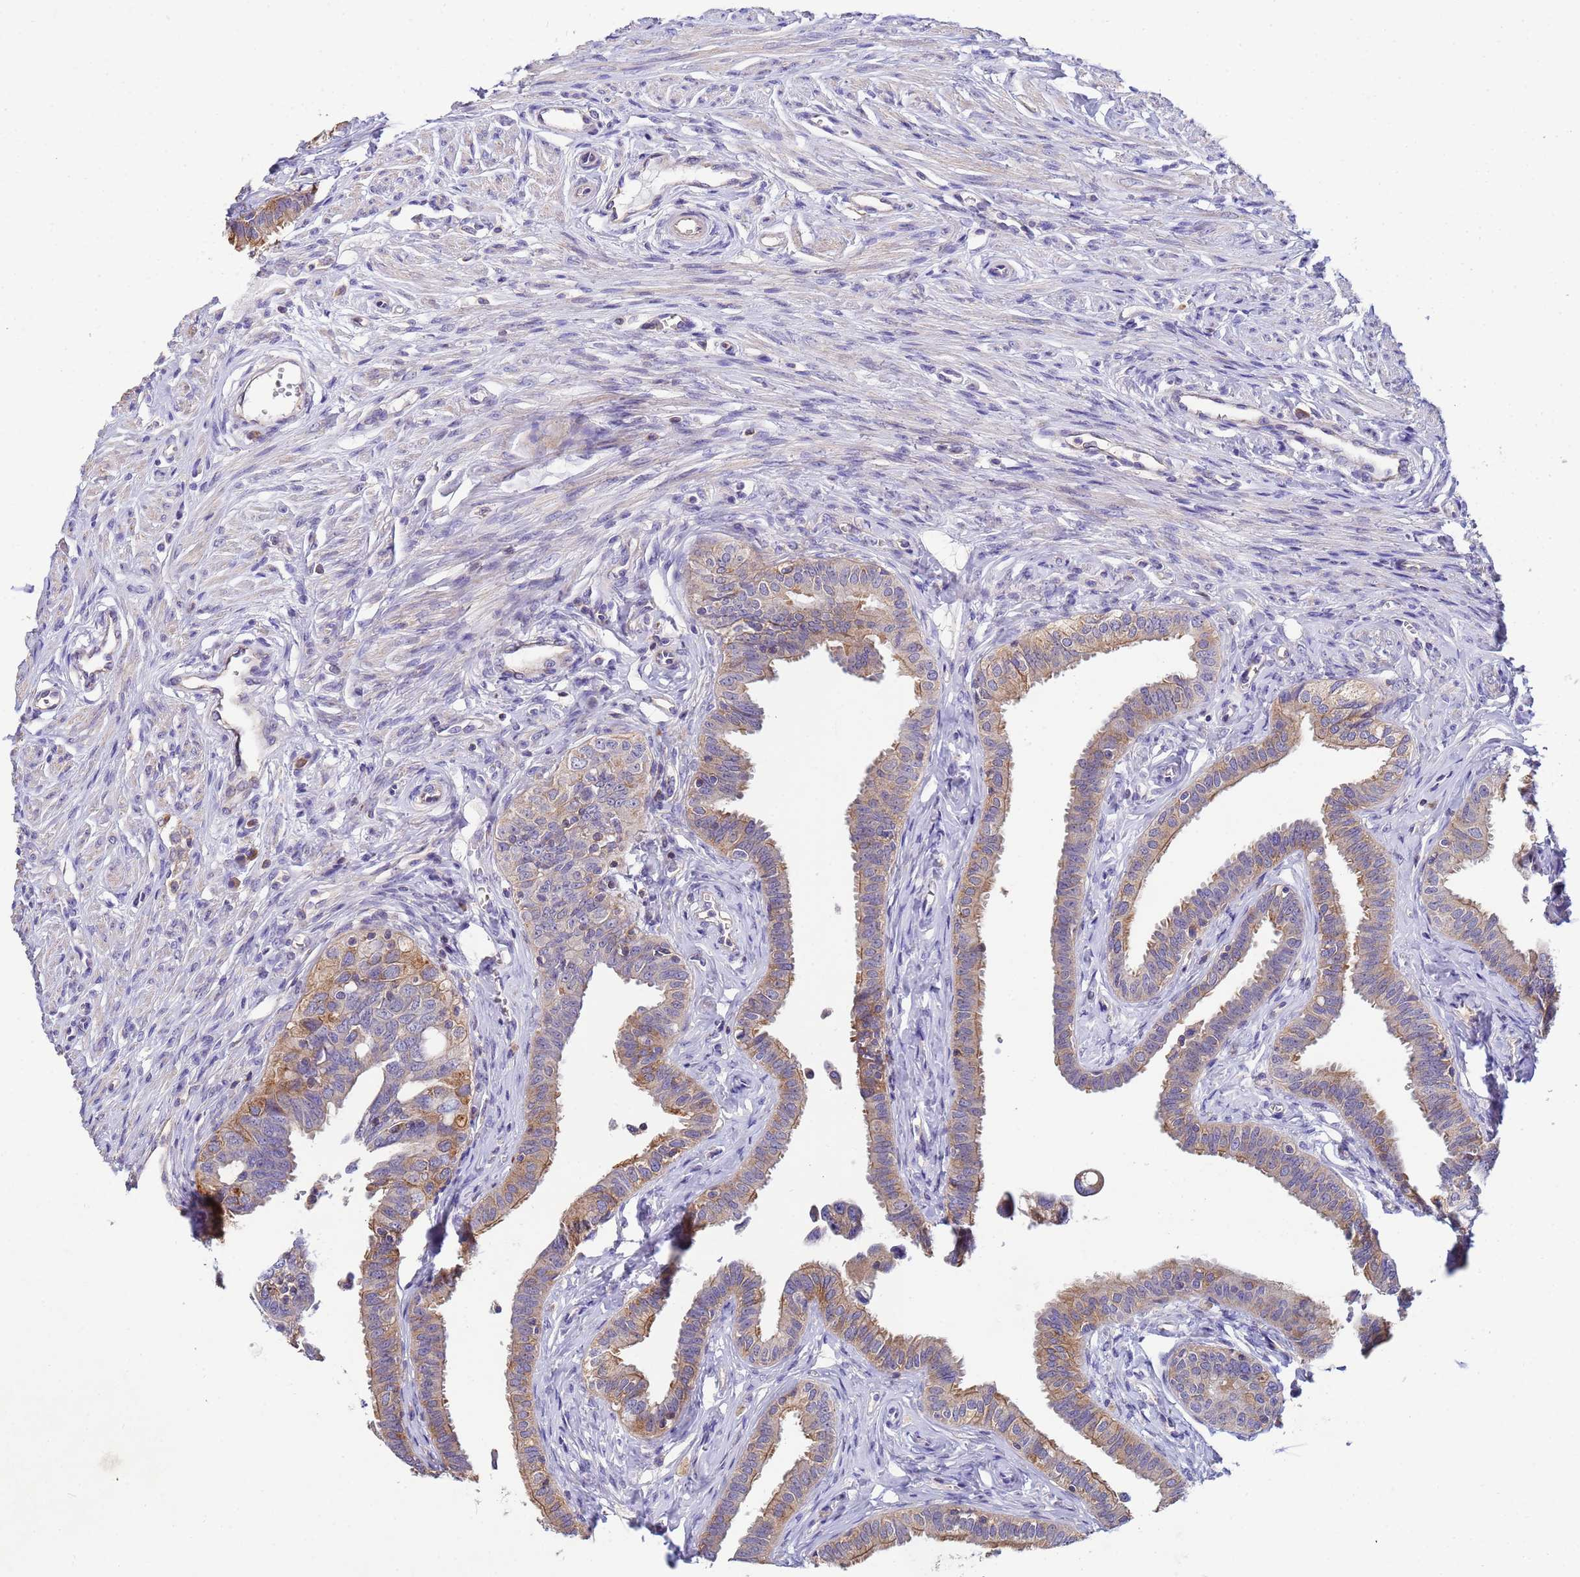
{"staining": {"intensity": "moderate", "quantity": ">75%", "location": "cytoplasmic/membranous"}, "tissue": "fallopian tube", "cell_type": "Glandular cells", "image_type": "normal", "snomed": [{"axis": "morphology", "description": "Normal tissue, NOS"}, {"axis": "morphology", "description": "Carcinoma, NOS"}, {"axis": "topography", "description": "Fallopian tube"}, {"axis": "topography", "description": "Ovary"}], "caption": "IHC micrograph of benign fallopian tube stained for a protein (brown), which reveals medium levels of moderate cytoplasmic/membranous expression in about >75% of glandular cells.", "gene": "CDC34", "patient": {"sex": "female", "age": 59}}